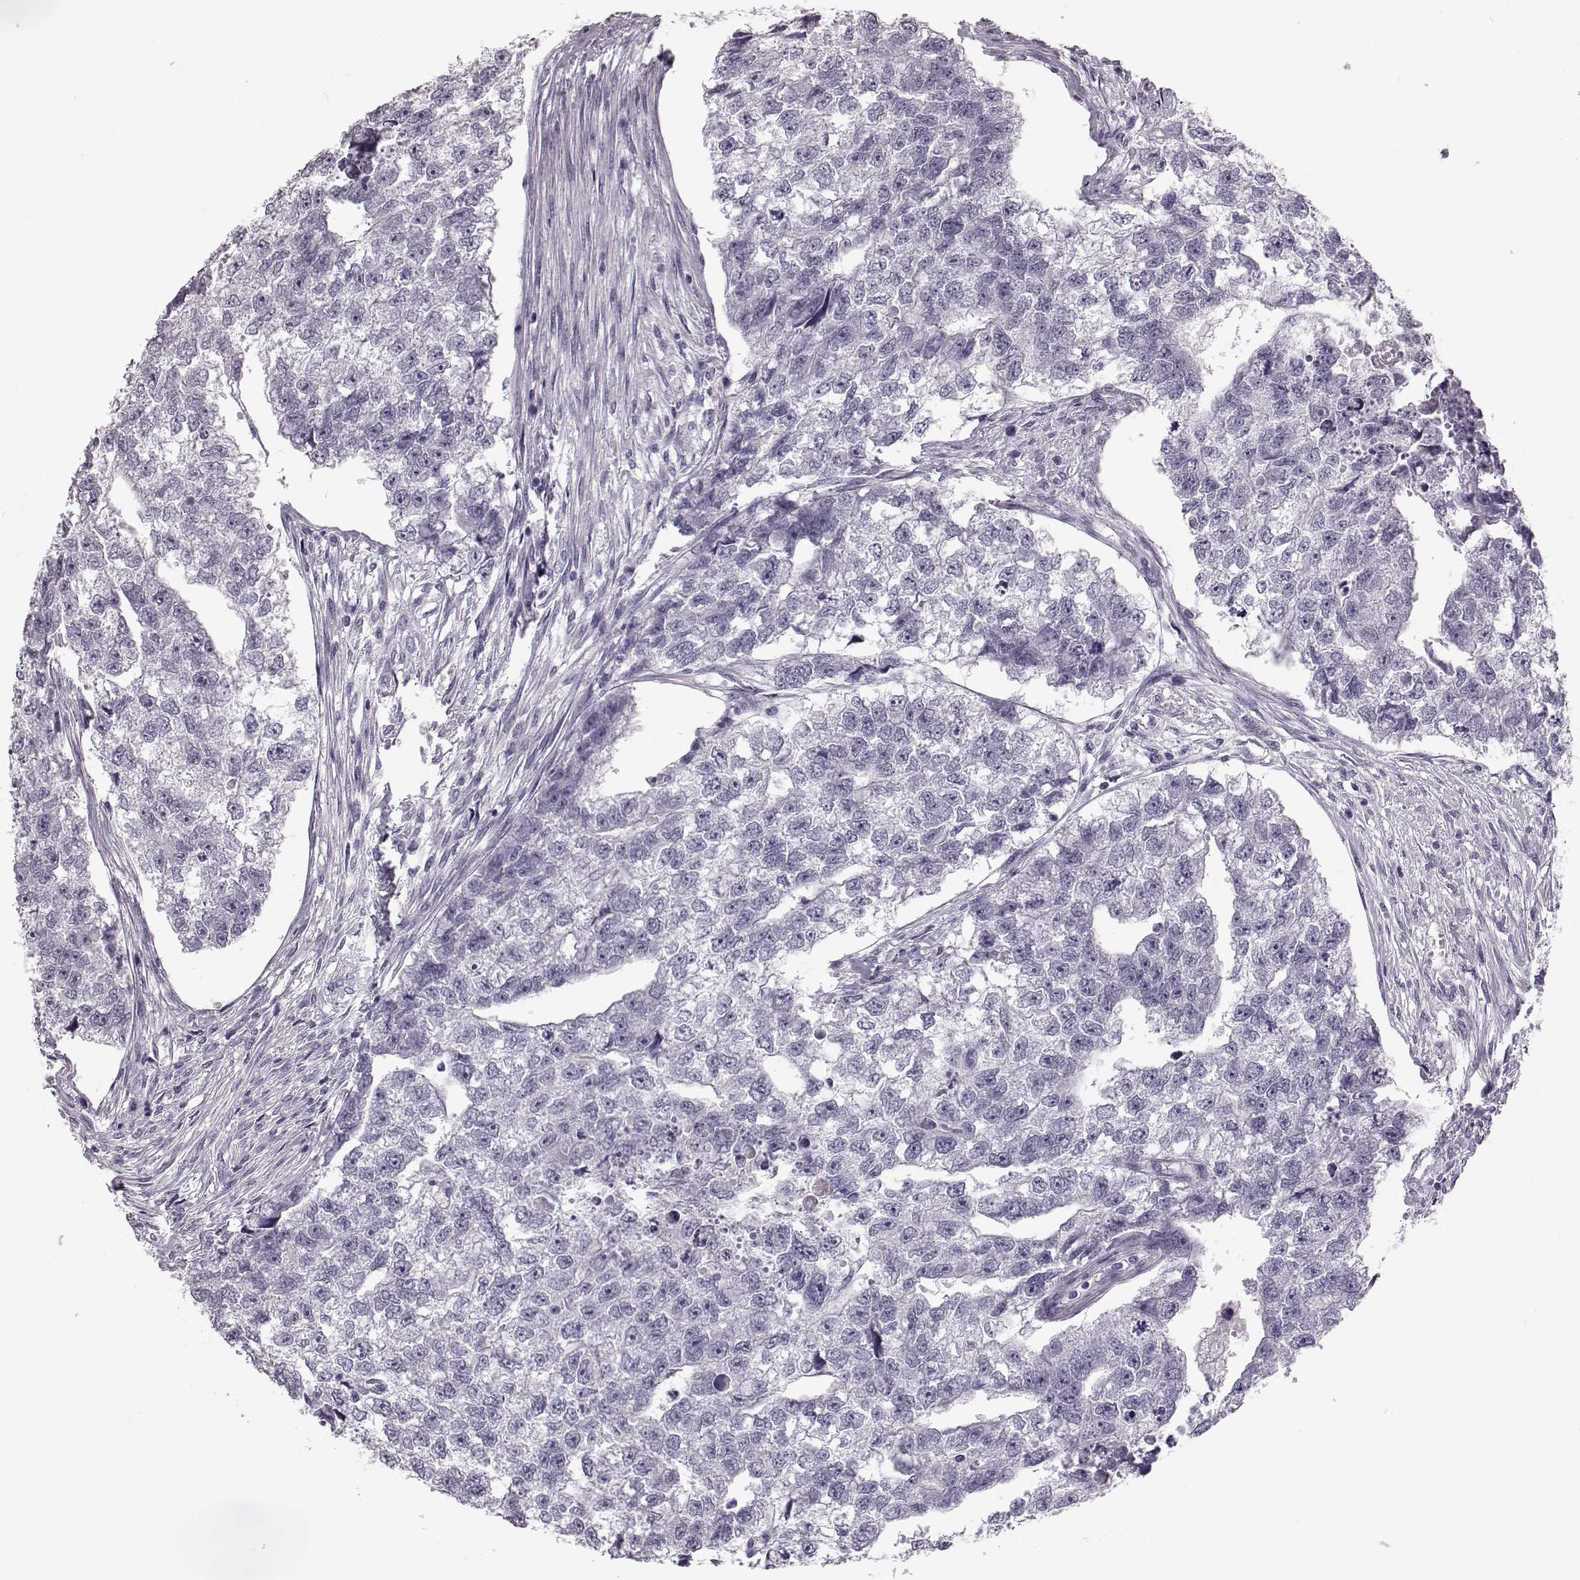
{"staining": {"intensity": "negative", "quantity": "none", "location": "none"}, "tissue": "testis cancer", "cell_type": "Tumor cells", "image_type": "cancer", "snomed": [{"axis": "morphology", "description": "Carcinoma, Embryonal, NOS"}, {"axis": "morphology", "description": "Teratoma, malignant, NOS"}, {"axis": "topography", "description": "Testis"}], "caption": "A high-resolution micrograph shows immunohistochemistry (IHC) staining of testis cancer, which exhibits no significant staining in tumor cells.", "gene": "BFSP2", "patient": {"sex": "male", "age": 44}}